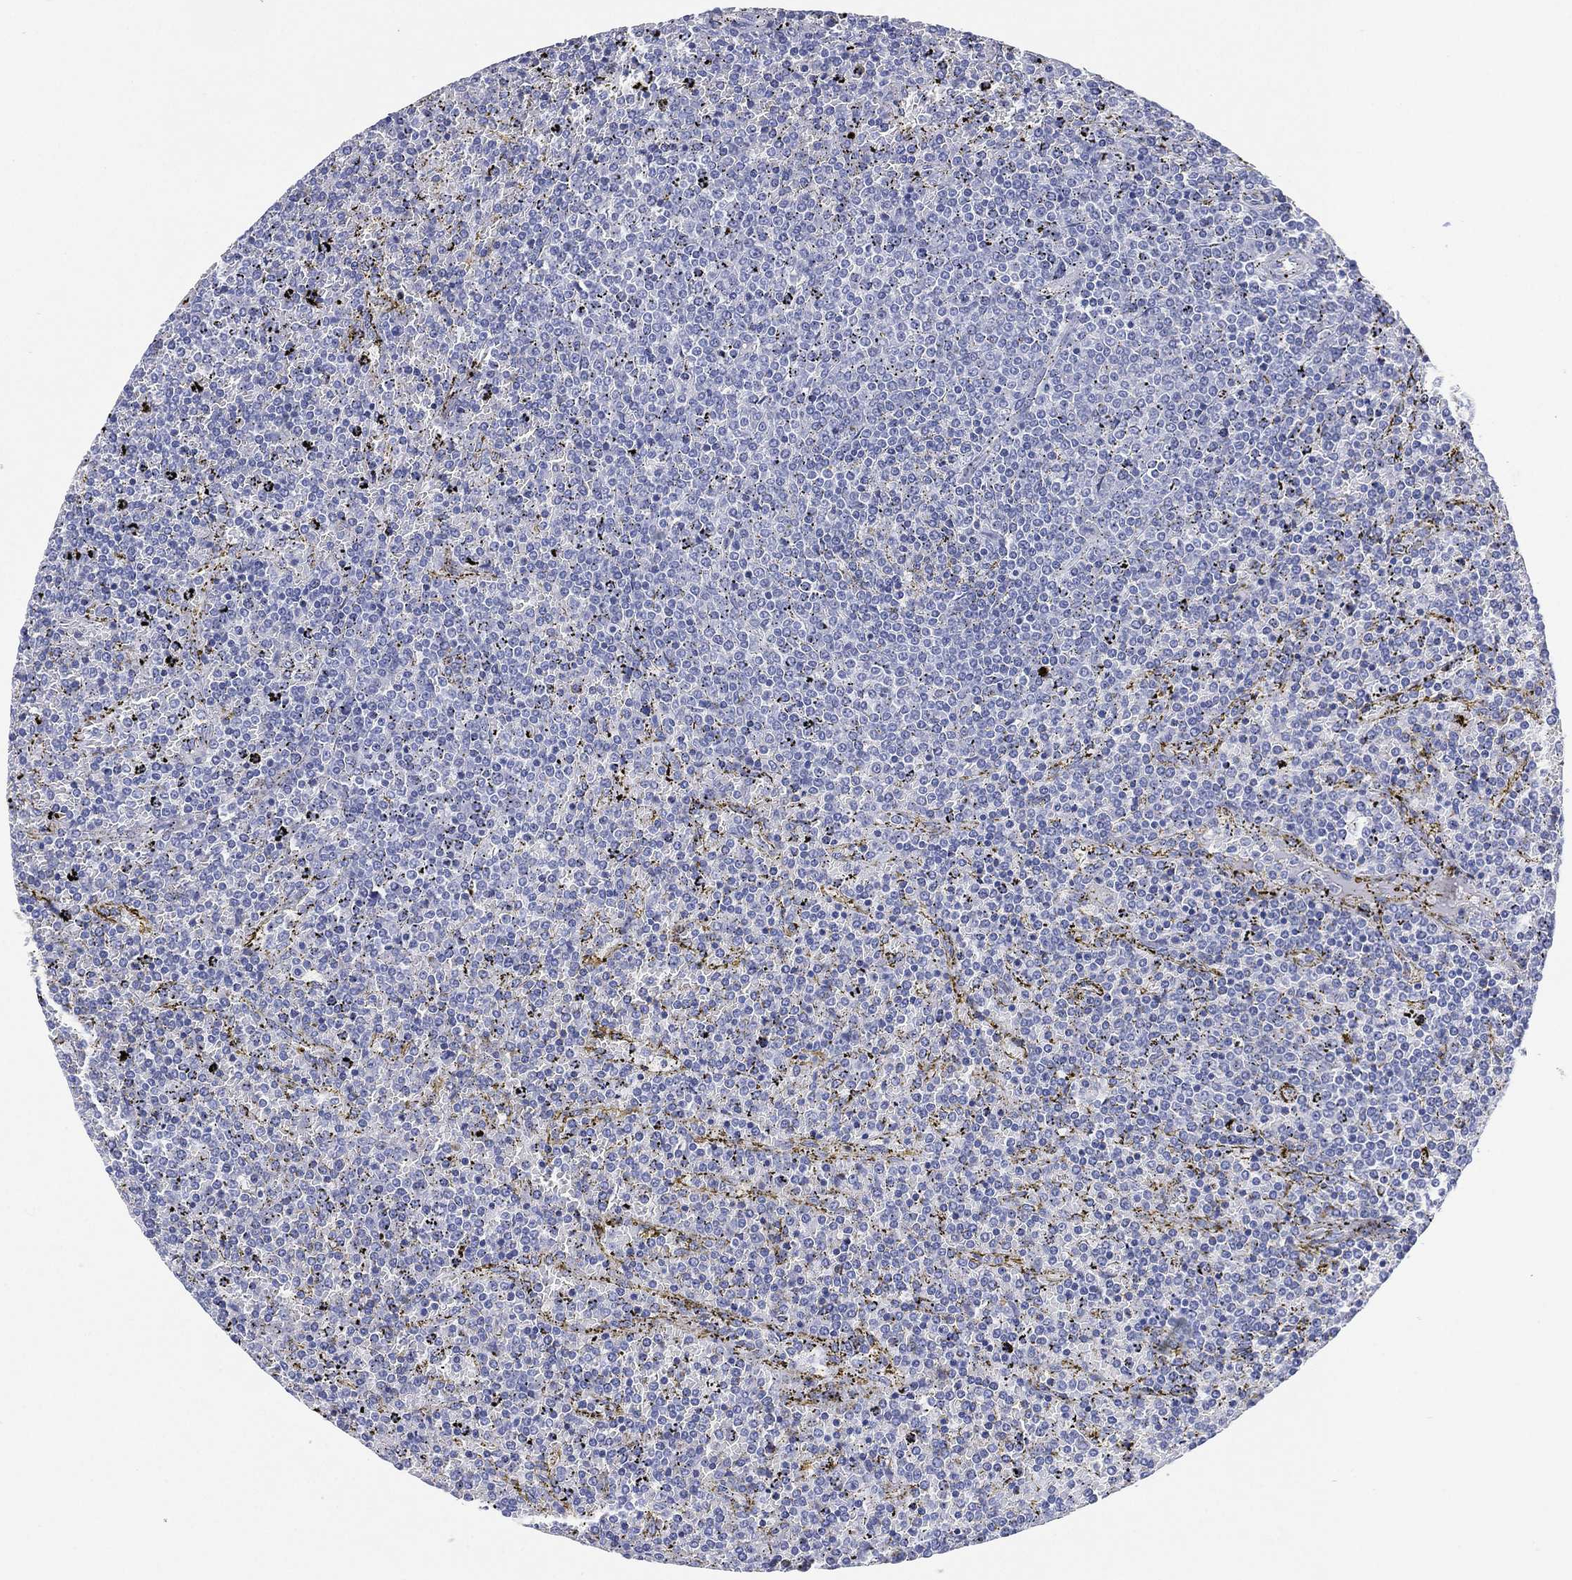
{"staining": {"intensity": "negative", "quantity": "none", "location": "none"}, "tissue": "lymphoma", "cell_type": "Tumor cells", "image_type": "cancer", "snomed": [{"axis": "morphology", "description": "Malignant lymphoma, non-Hodgkin's type, Low grade"}, {"axis": "topography", "description": "Spleen"}], "caption": "IHC histopathology image of neoplastic tissue: human malignant lymphoma, non-Hodgkin's type (low-grade) stained with DAB exhibits no significant protein positivity in tumor cells.", "gene": "FMO1", "patient": {"sex": "female", "age": 77}}